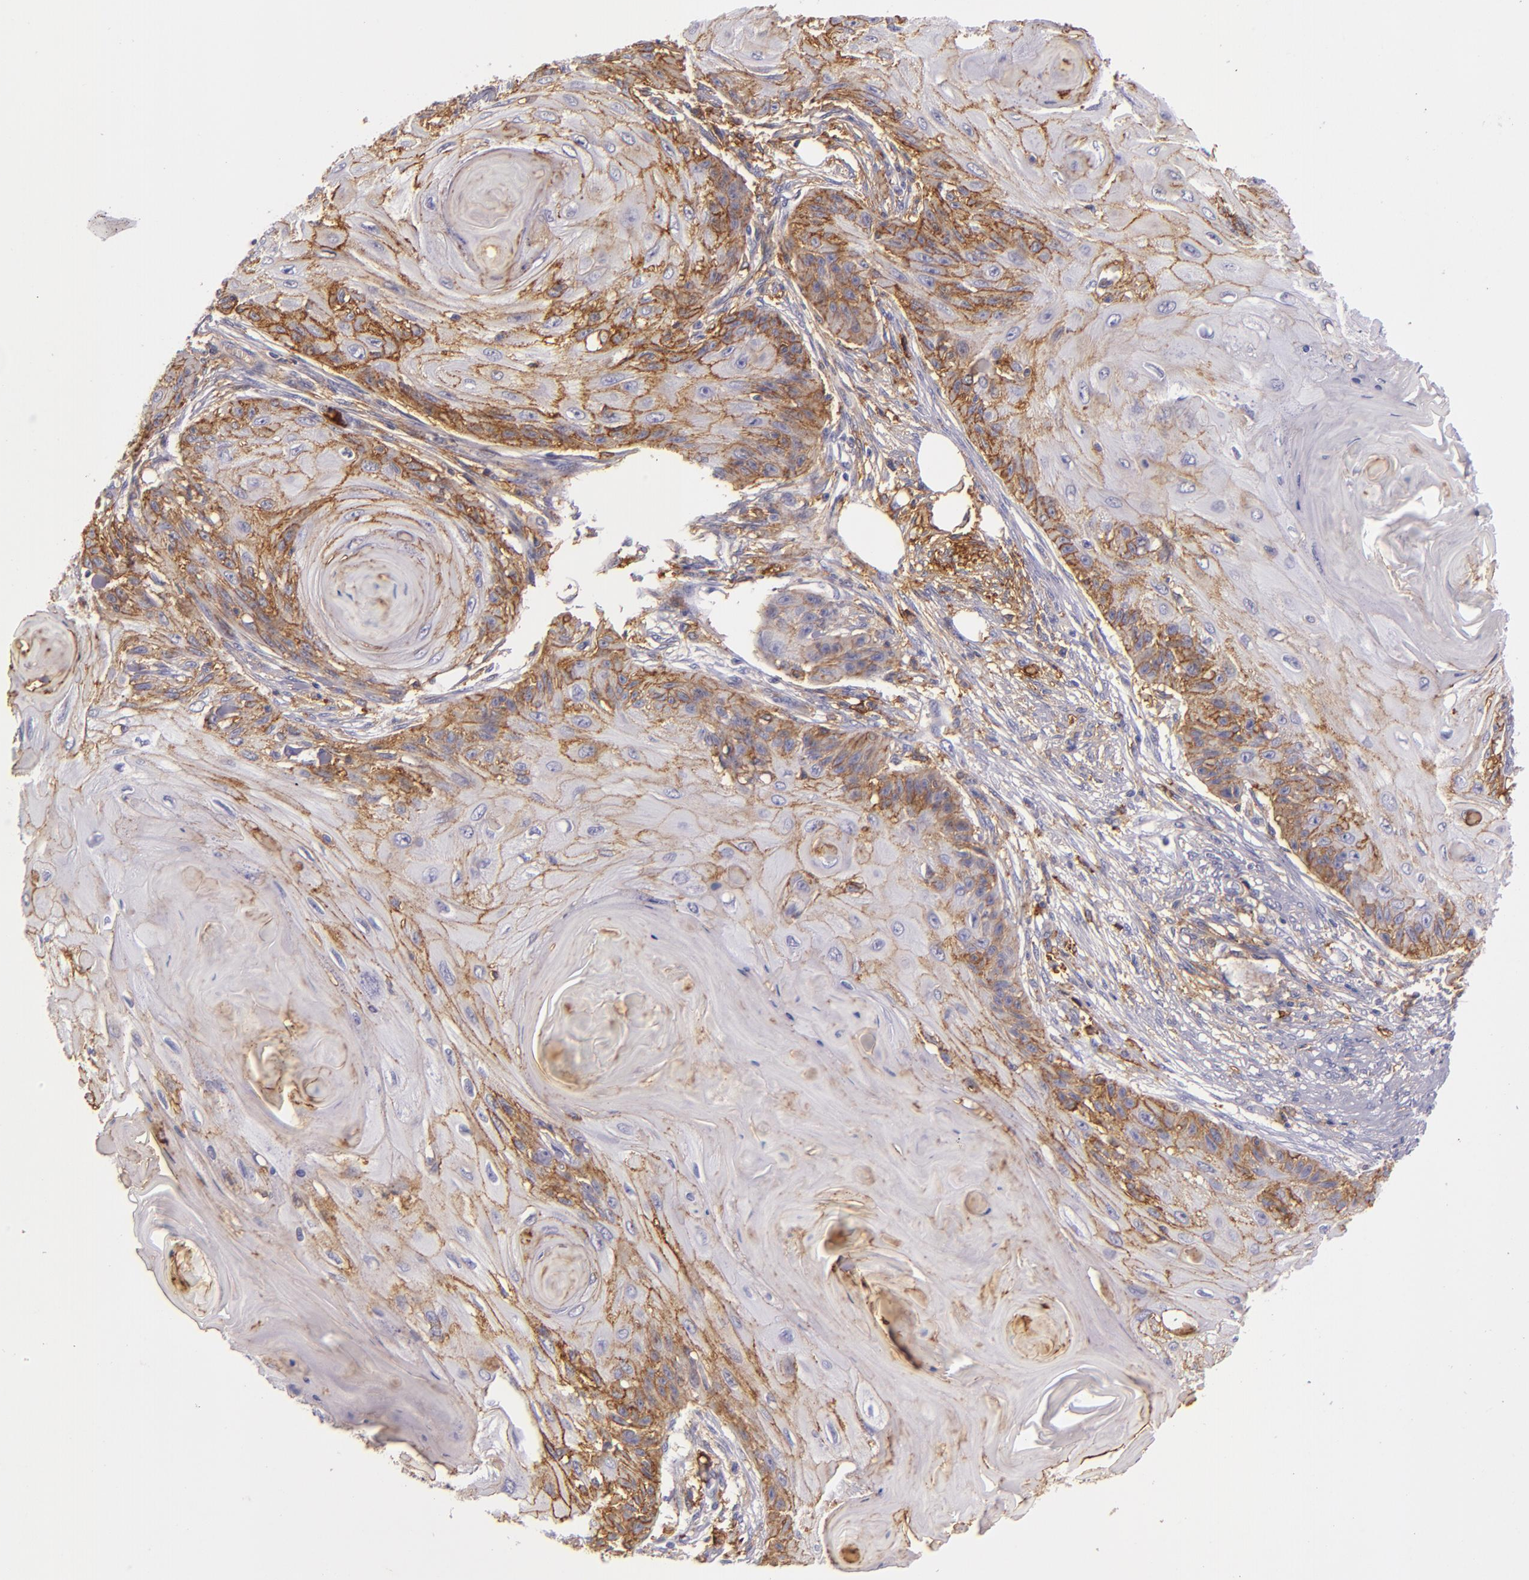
{"staining": {"intensity": "moderate", "quantity": "25%-75%", "location": "cytoplasmic/membranous"}, "tissue": "skin cancer", "cell_type": "Tumor cells", "image_type": "cancer", "snomed": [{"axis": "morphology", "description": "Squamous cell carcinoma, NOS"}, {"axis": "topography", "description": "Skin"}], "caption": "DAB immunohistochemical staining of skin cancer (squamous cell carcinoma) exhibits moderate cytoplasmic/membranous protein positivity in about 25%-75% of tumor cells. (DAB IHC with brightfield microscopy, high magnification).", "gene": "CD9", "patient": {"sex": "female", "age": 88}}